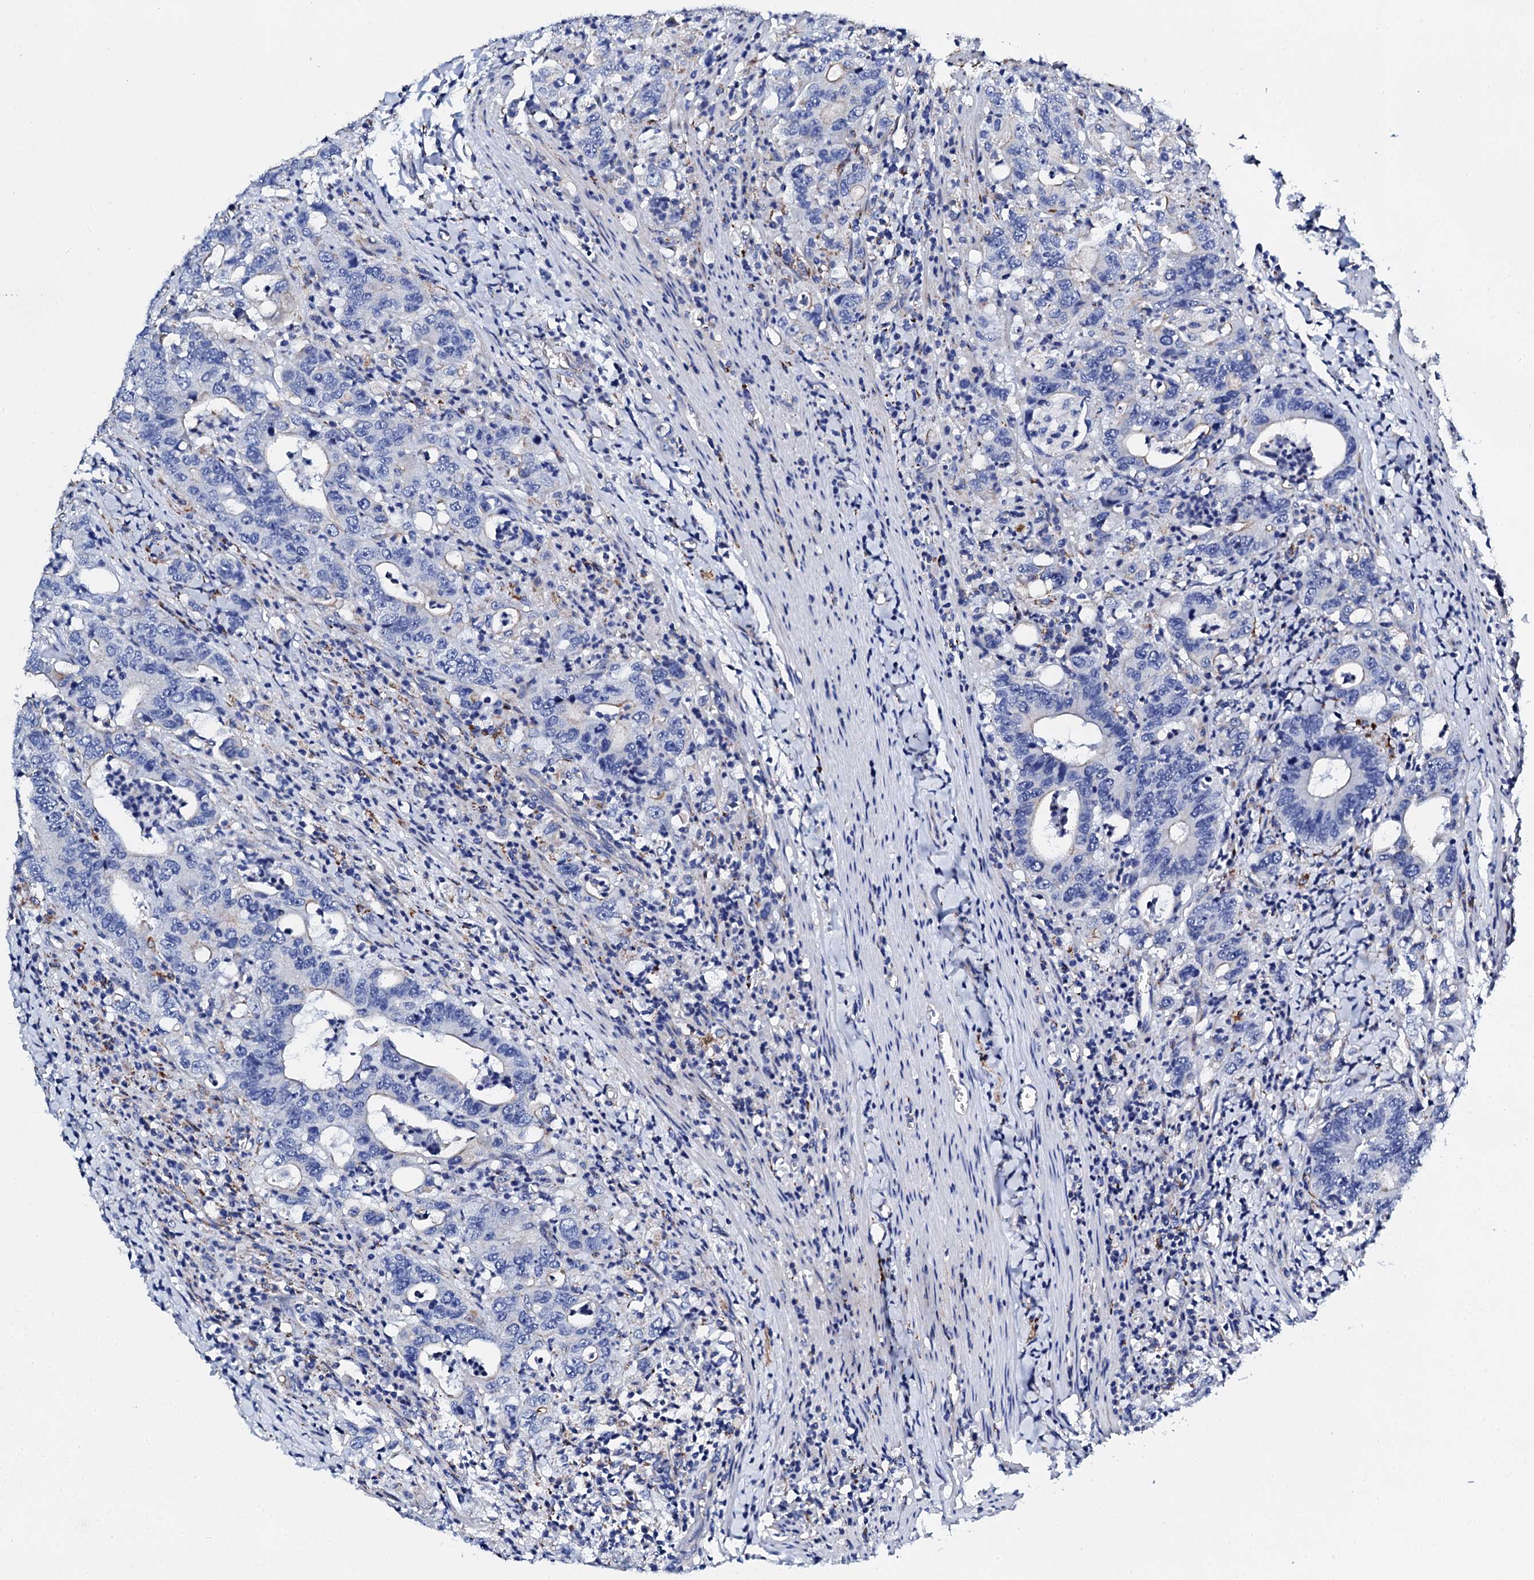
{"staining": {"intensity": "negative", "quantity": "none", "location": "none"}, "tissue": "colorectal cancer", "cell_type": "Tumor cells", "image_type": "cancer", "snomed": [{"axis": "morphology", "description": "Adenocarcinoma, NOS"}, {"axis": "topography", "description": "Colon"}], "caption": "The immunohistochemistry (IHC) photomicrograph has no significant positivity in tumor cells of colorectal adenocarcinoma tissue. (Stains: DAB immunohistochemistry with hematoxylin counter stain, Microscopy: brightfield microscopy at high magnification).", "gene": "KLHL32", "patient": {"sex": "female", "age": 75}}